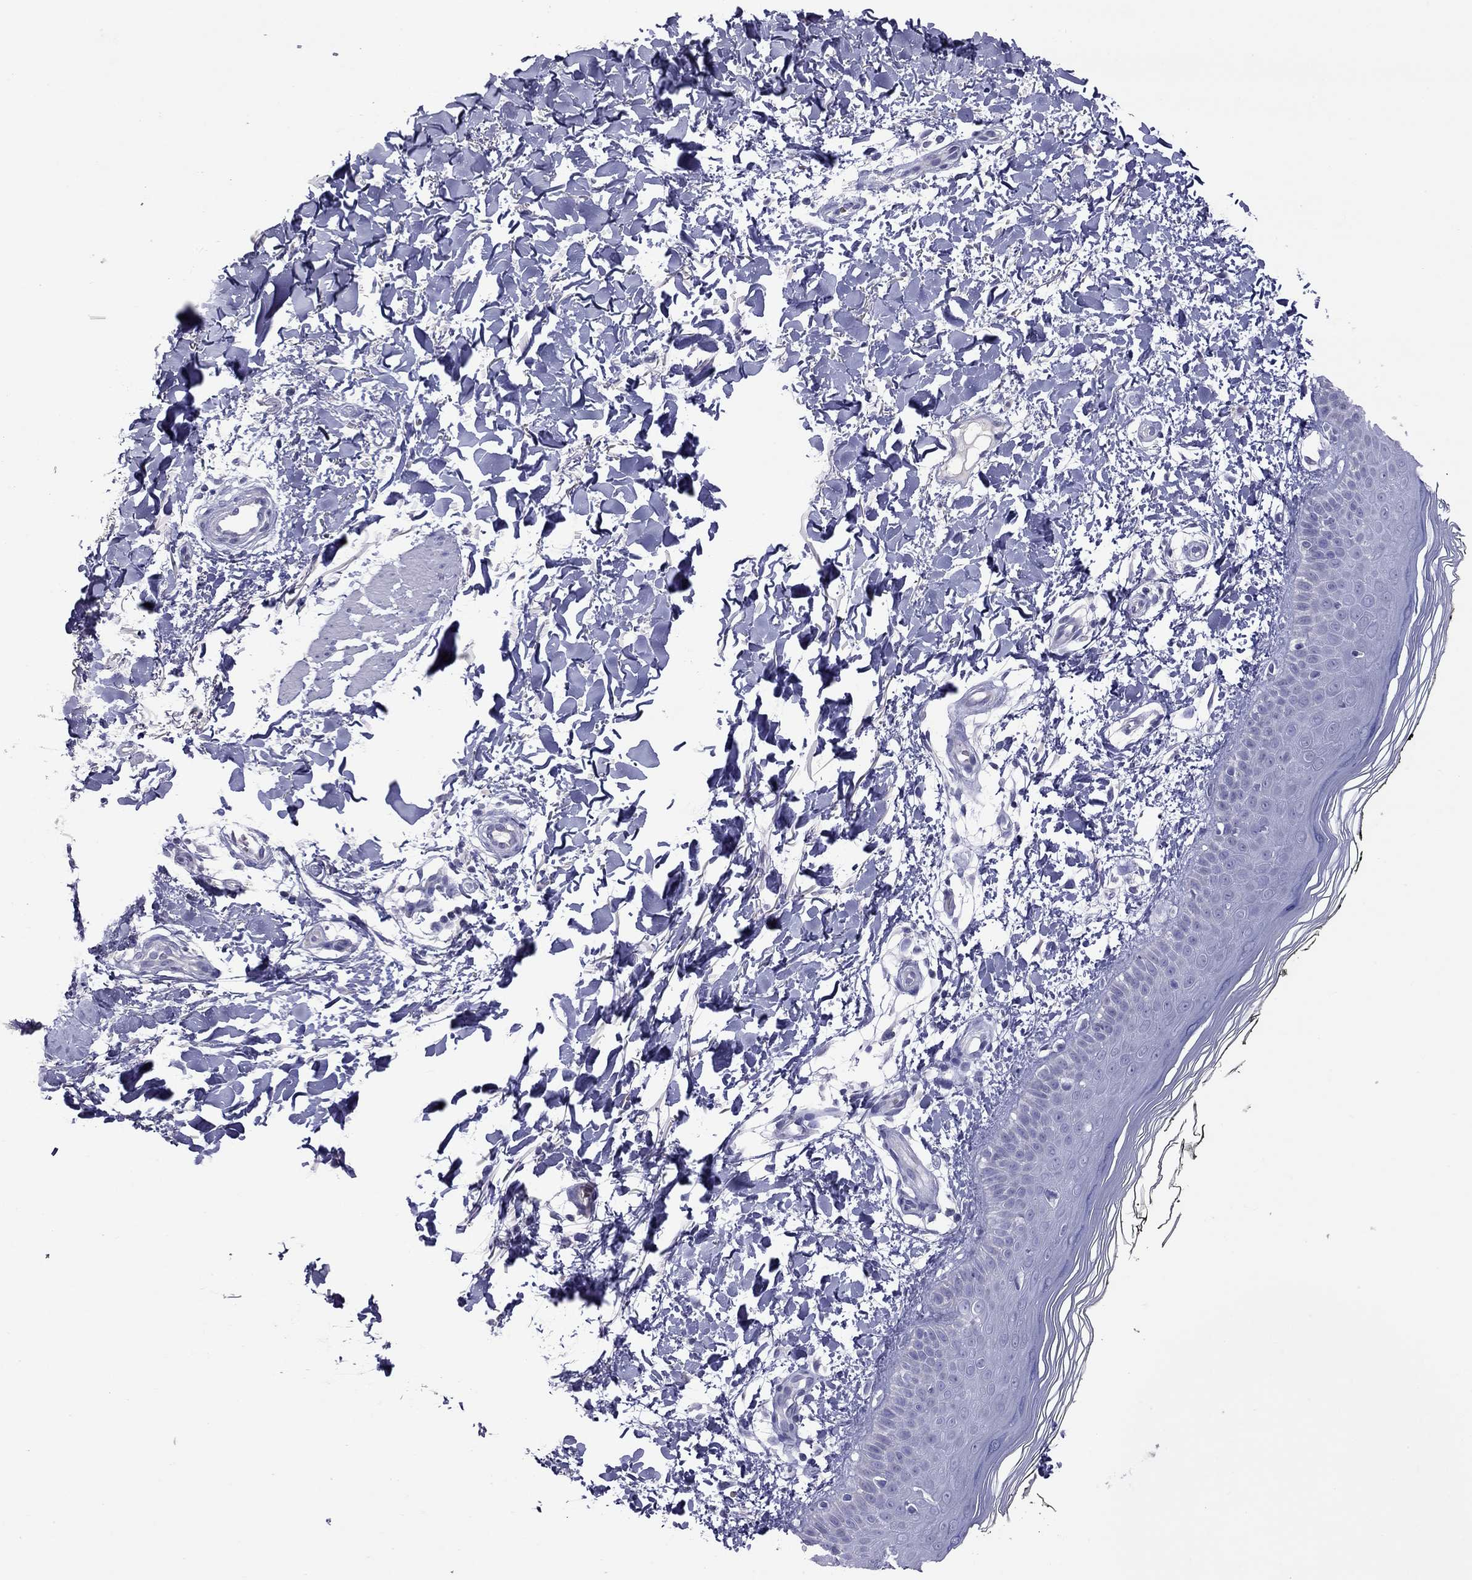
{"staining": {"intensity": "negative", "quantity": "none", "location": "none"}, "tissue": "skin", "cell_type": "Fibroblasts", "image_type": "normal", "snomed": [{"axis": "morphology", "description": "Normal tissue, NOS"}, {"axis": "topography", "description": "Skin"}], "caption": "Protein analysis of normal skin exhibits no significant staining in fibroblasts. The staining is performed using DAB (3,3'-diaminobenzidine) brown chromogen with nuclei counter-stained in using hematoxylin.", "gene": "MUC16", "patient": {"sex": "female", "age": 62}}